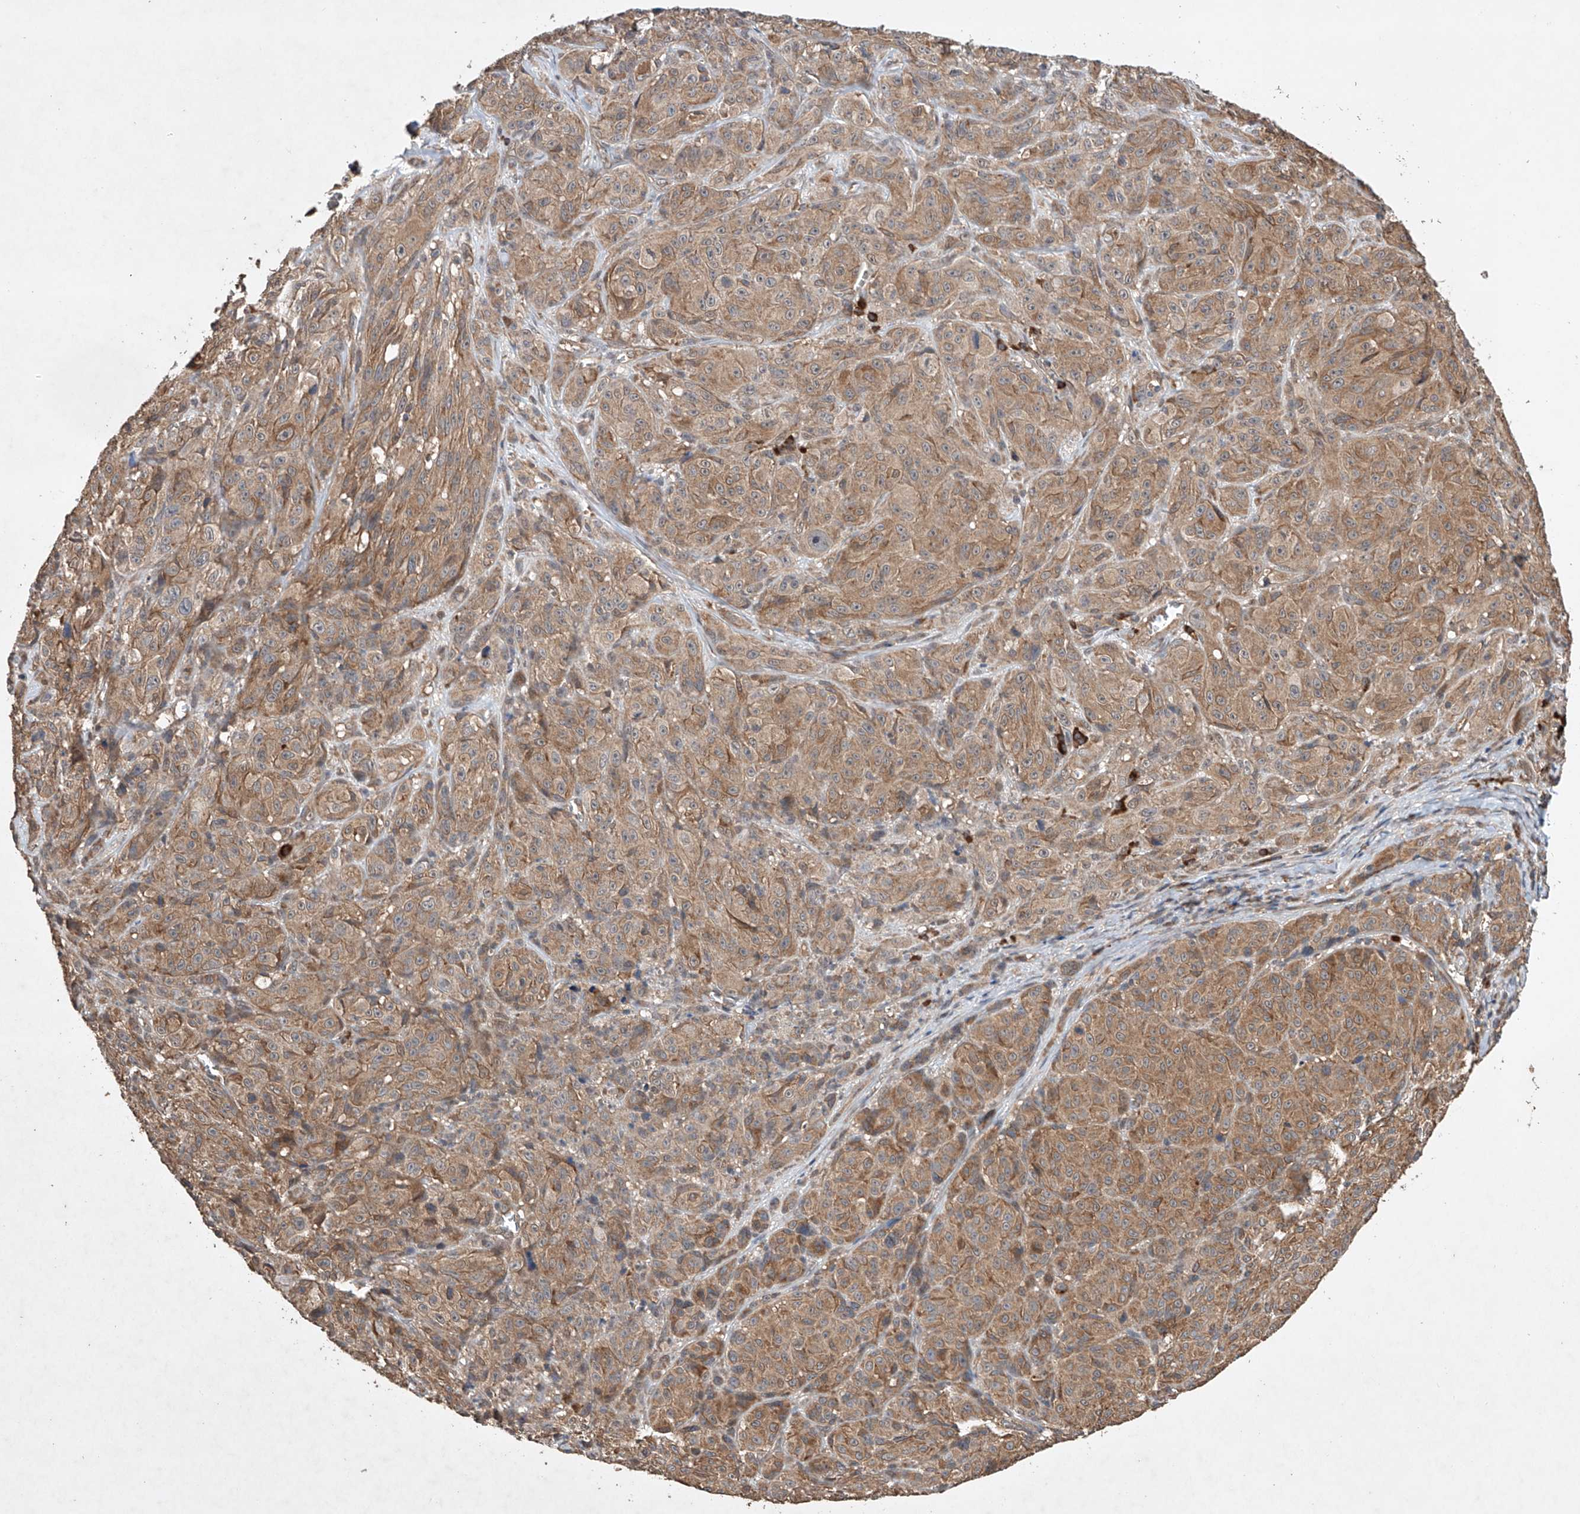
{"staining": {"intensity": "moderate", "quantity": ">75%", "location": "cytoplasmic/membranous"}, "tissue": "melanoma", "cell_type": "Tumor cells", "image_type": "cancer", "snomed": [{"axis": "morphology", "description": "Malignant melanoma, NOS"}, {"axis": "topography", "description": "Skin"}], "caption": "Melanoma stained for a protein (brown) reveals moderate cytoplasmic/membranous positive expression in approximately >75% of tumor cells.", "gene": "LURAP1", "patient": {"sex": "male", "age": 73}}